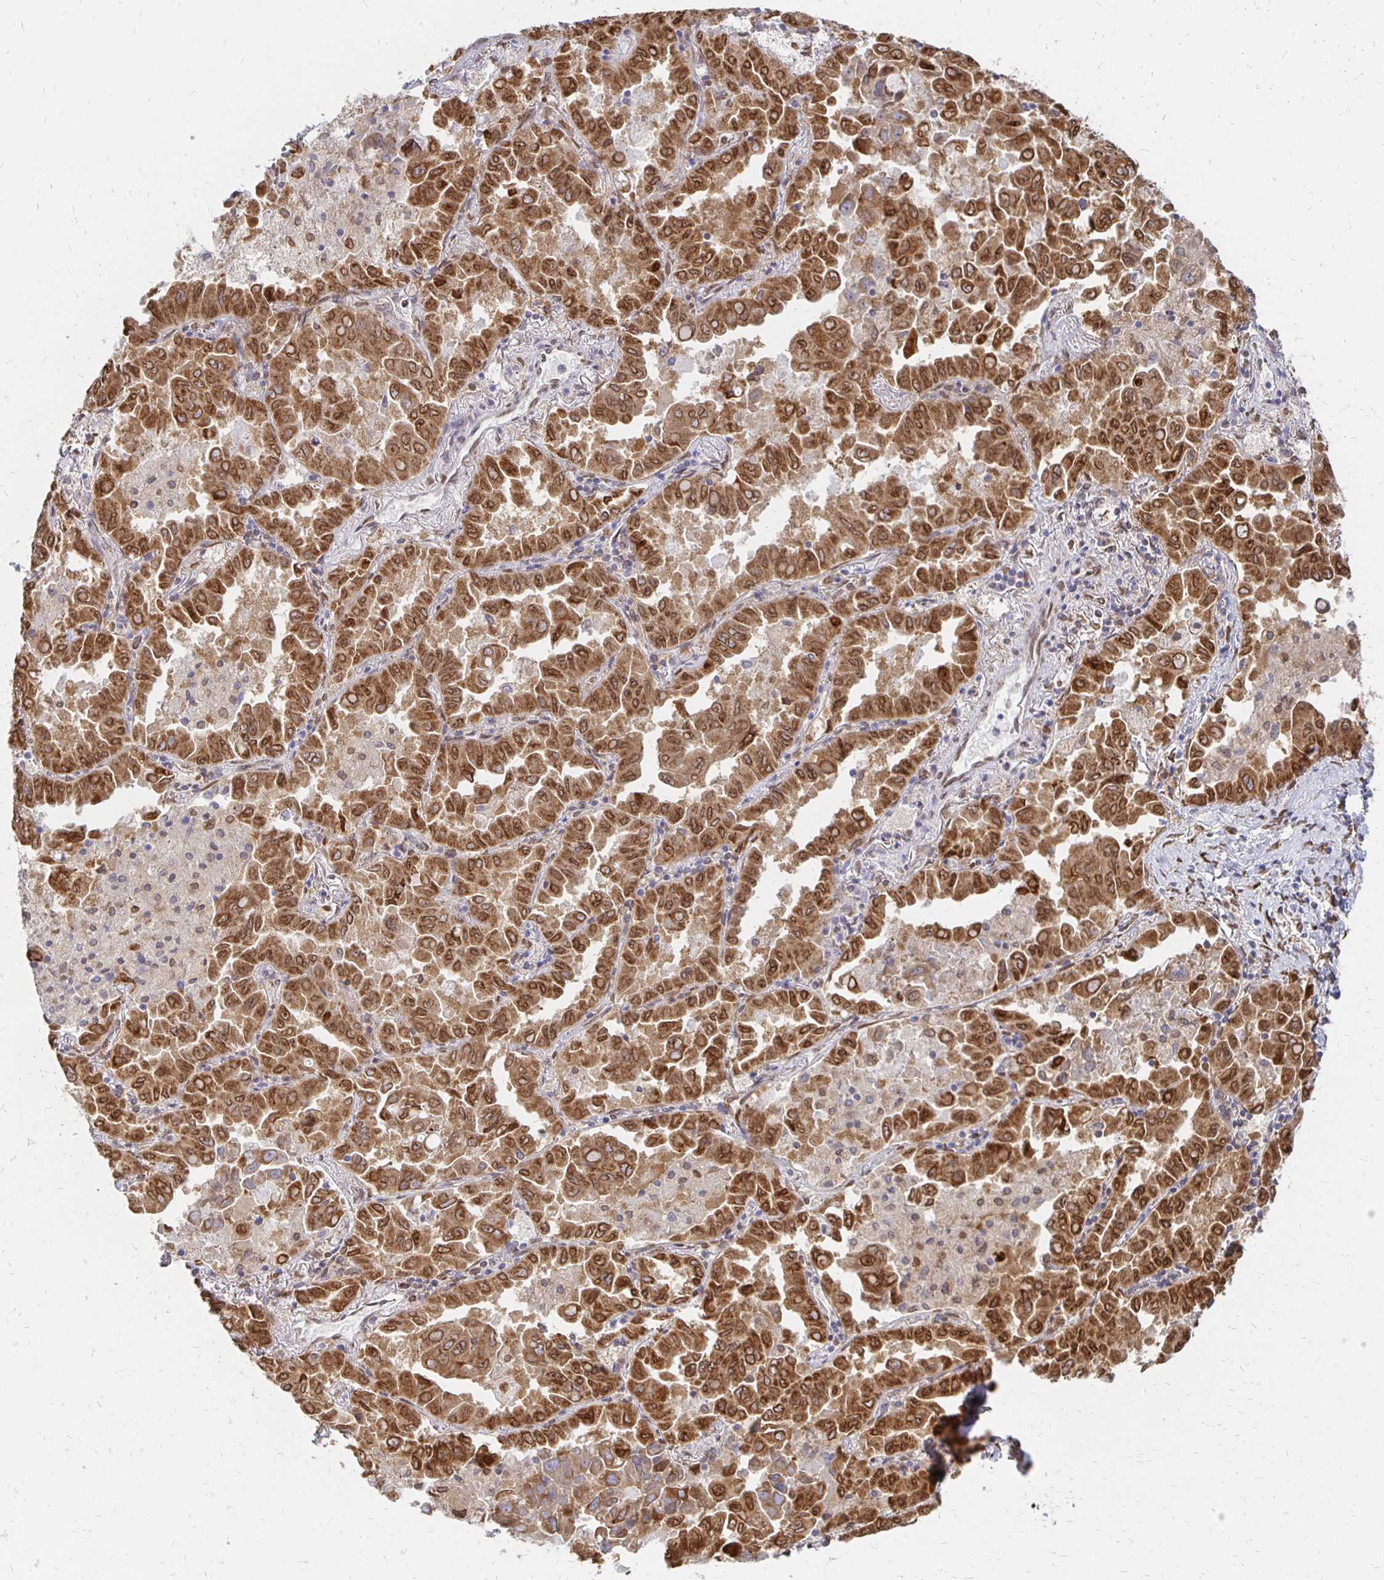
{"staining": {"intensity": "strong", "quantity": ">75%", "location": "cytoplasmic/membranous,nuclear"}, "tissue": "lung cancer", "cell_type": "Tumor cells", "image_type": "cancer", "snomed": [{"axis": "morphology", "description": "Adenocarcinoma, NOS"}, {"axis": "topography", "description": "Lung"}], "caption": "DAB immunohistochemical staining of human lung adenocarcinoma shows strong cytoplasmic/membranous and nuclear protein expression in approximately >75% of tumor cells.", "gene": "PELI3", "patient": {"sex": "male", "age": 64}}